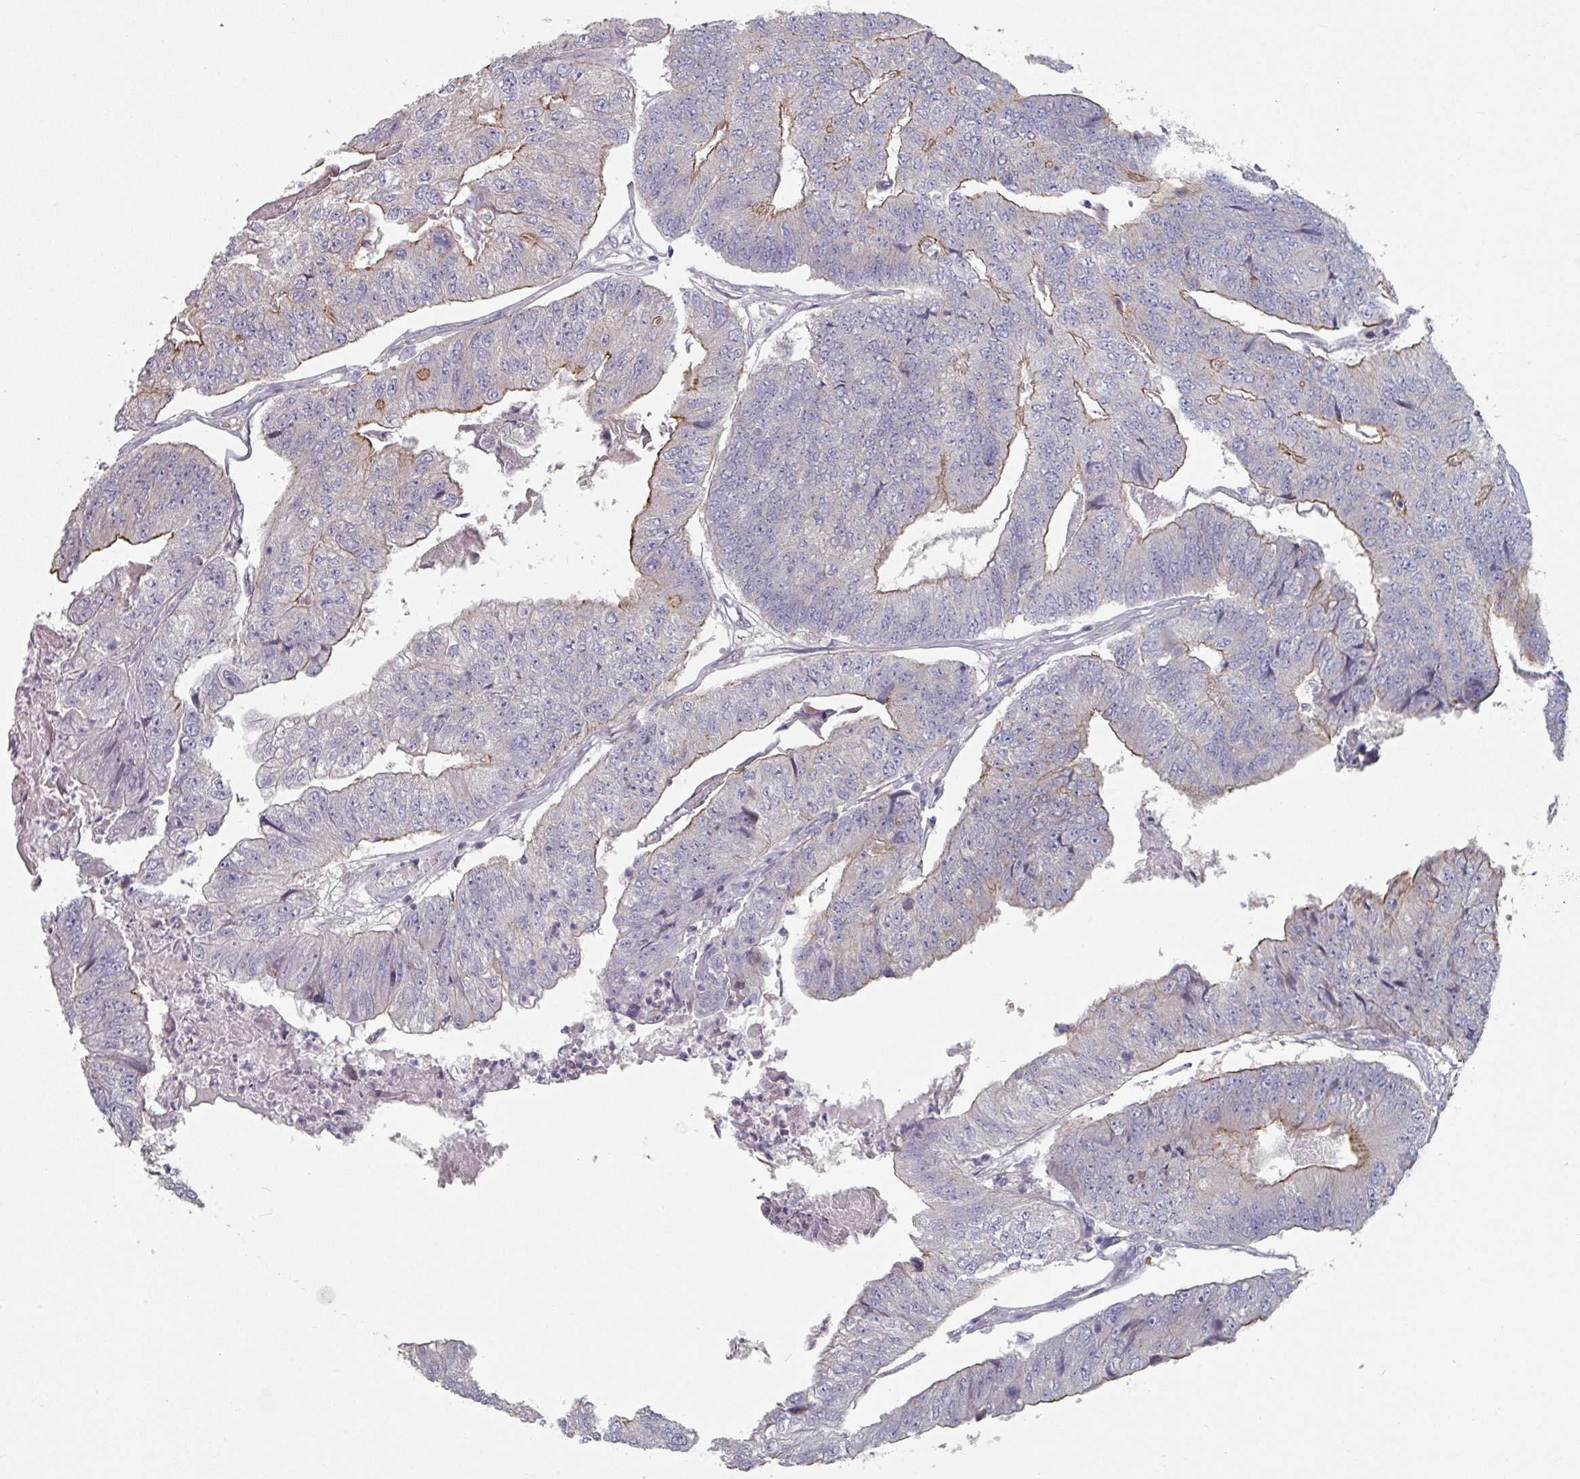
{"staining": {"intensity": "moderate", "quantity": "25%-75%", "location": "cytoplasmic/membranous"}, "tissue": "colorectal cancer", "cell_type": "Tumor cells", "image_type": "cancer", "snomed": [{"axis": "morphology", "description": "Adenocarcinoma, NOS"}, {"axis": "topography", "description": "Colon"}], "caption": "Protein analysis of colorectal cancer tissue shows moderate cytoplasmic/membranous positivity in about 25%-75% of tumor cells.", "gene": "EFL1", "patient": {"sex": "female", "age": 67}}